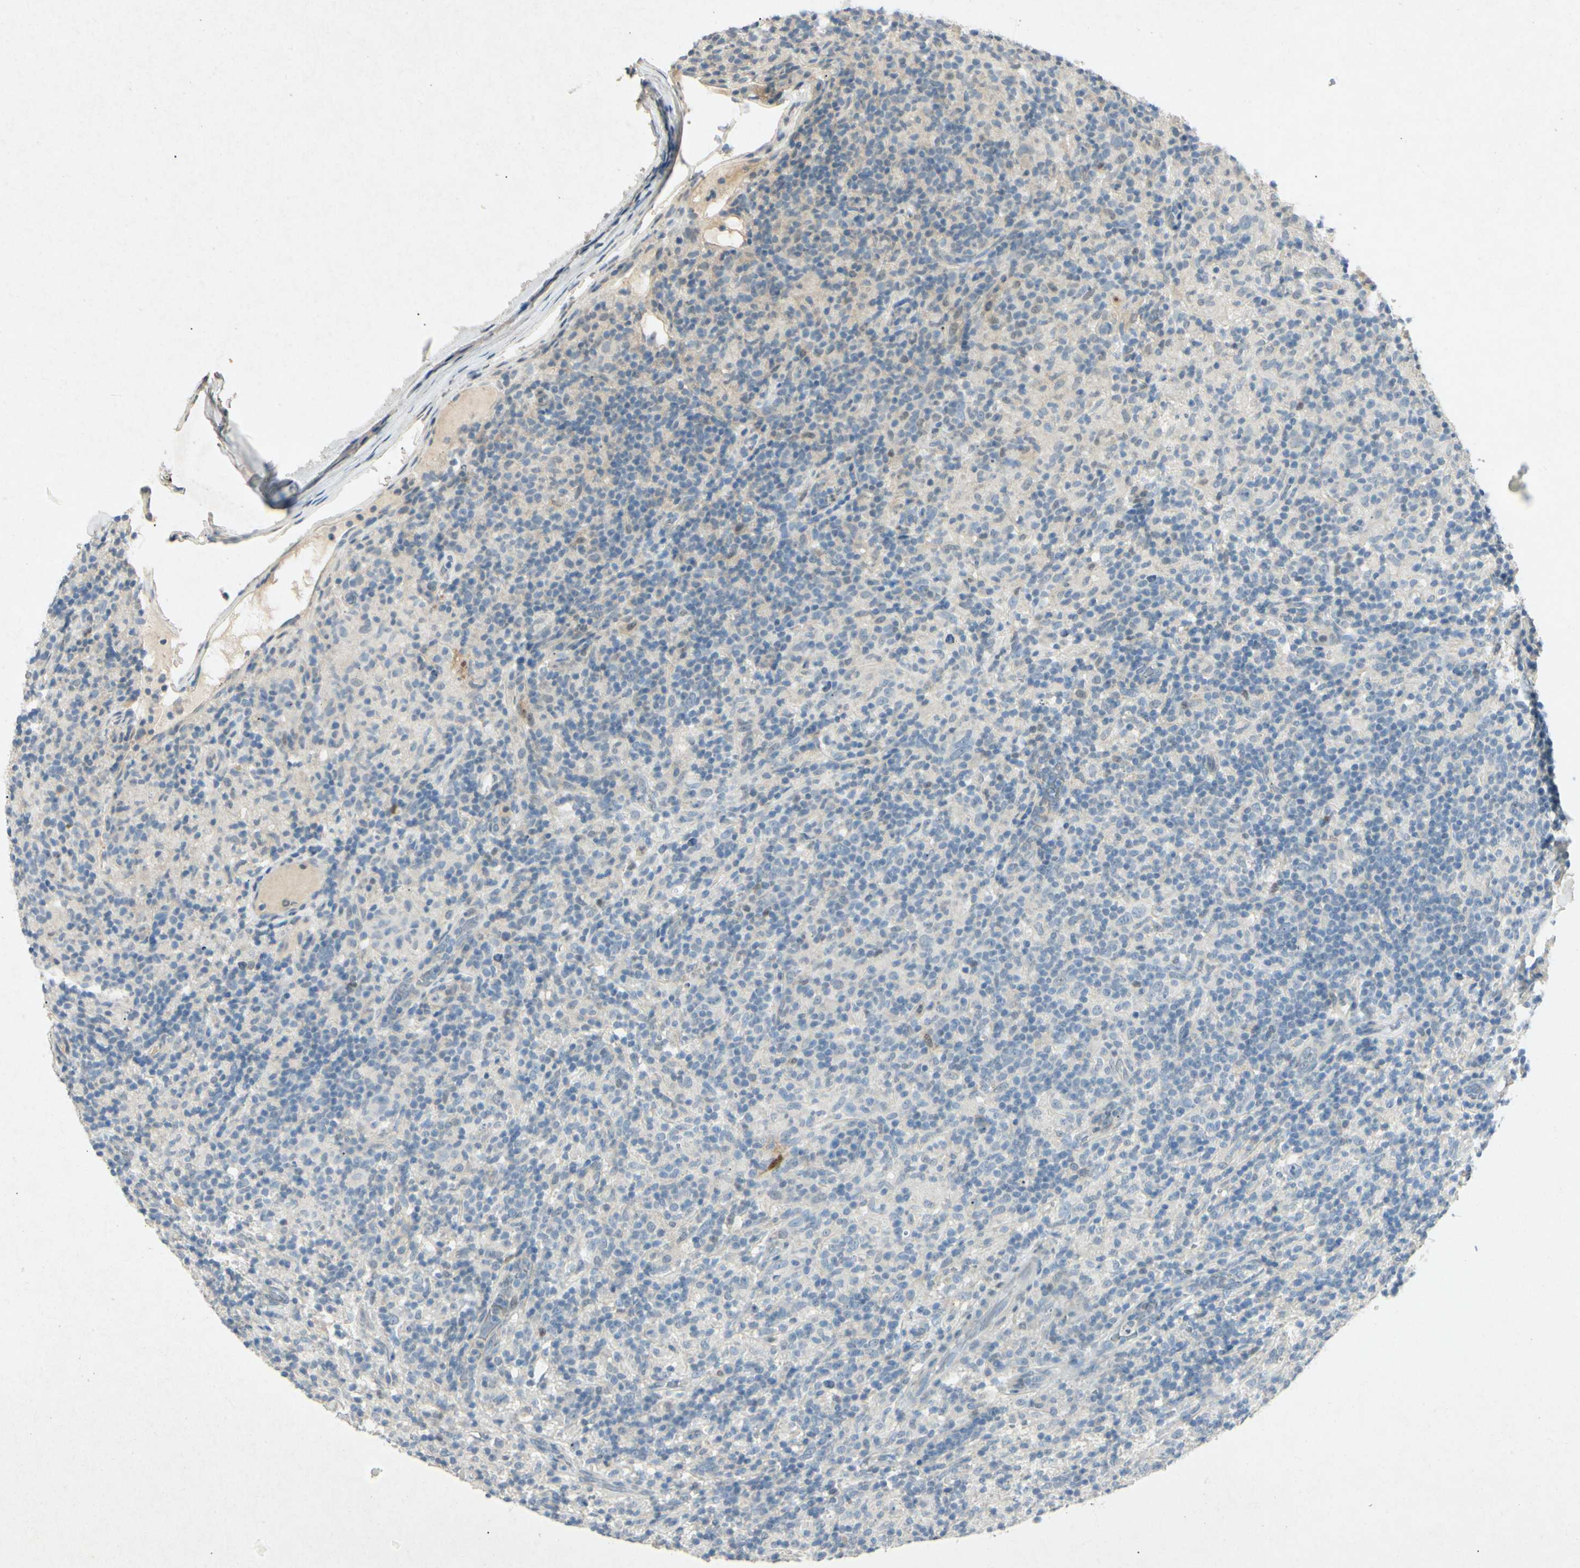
{"staining": {"intensity": "negative", "quantity": "none", "location": "none"}, "tissue": "lymphoma", "cell_type": "Tumor cells", "image_type": "cancer", "snomed": [{"axis": "morphology", "description": "Hodgkin's disease, NOS"}, {"axis": "topography", "description": "Lymph node"}], "caption": "Immunohistochemical staining of lymphoma shows no significant expression in tumor cells.", "gene": "HSPA1B", "patient": {"sex": "male", "age": 70}}